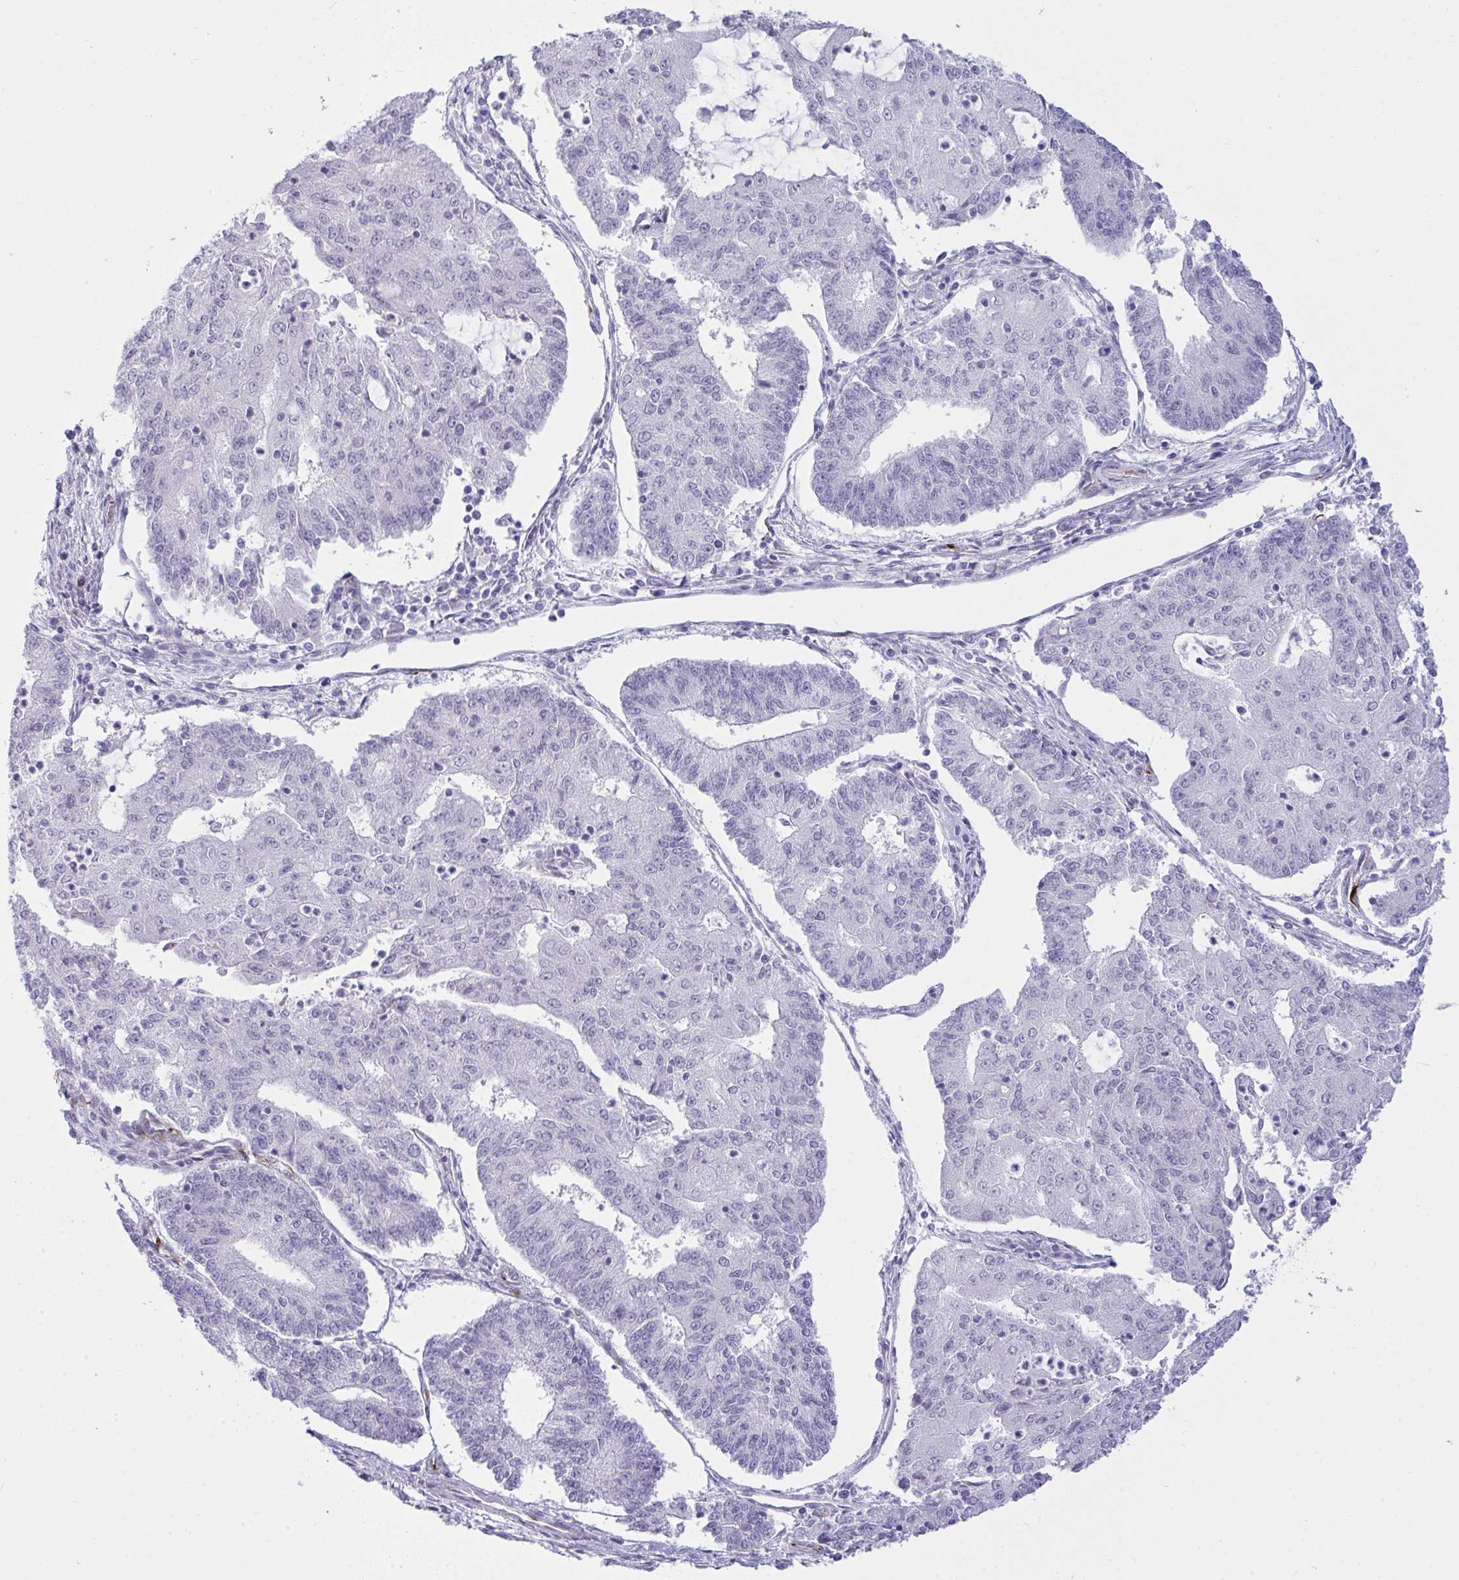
{"staining": {"intensity": "negative", "quantity": "none", "location": "none"}, "tissue": "endometrial cancer", "cell_type": "Tumor cells", "image_type": "cancer", "snomed": [{"axis": "morphology", "description": "Adenocarcinoma, NOS"}, {"axis": "topography", "description": "Endometrium"}], "caption": "DAB immunohistochemical staining of endometrial cancer exhibits no significant positivity in tumor cells.", "gene": "SLC35B1", "patient": {"sex": "female", "age": 56}}